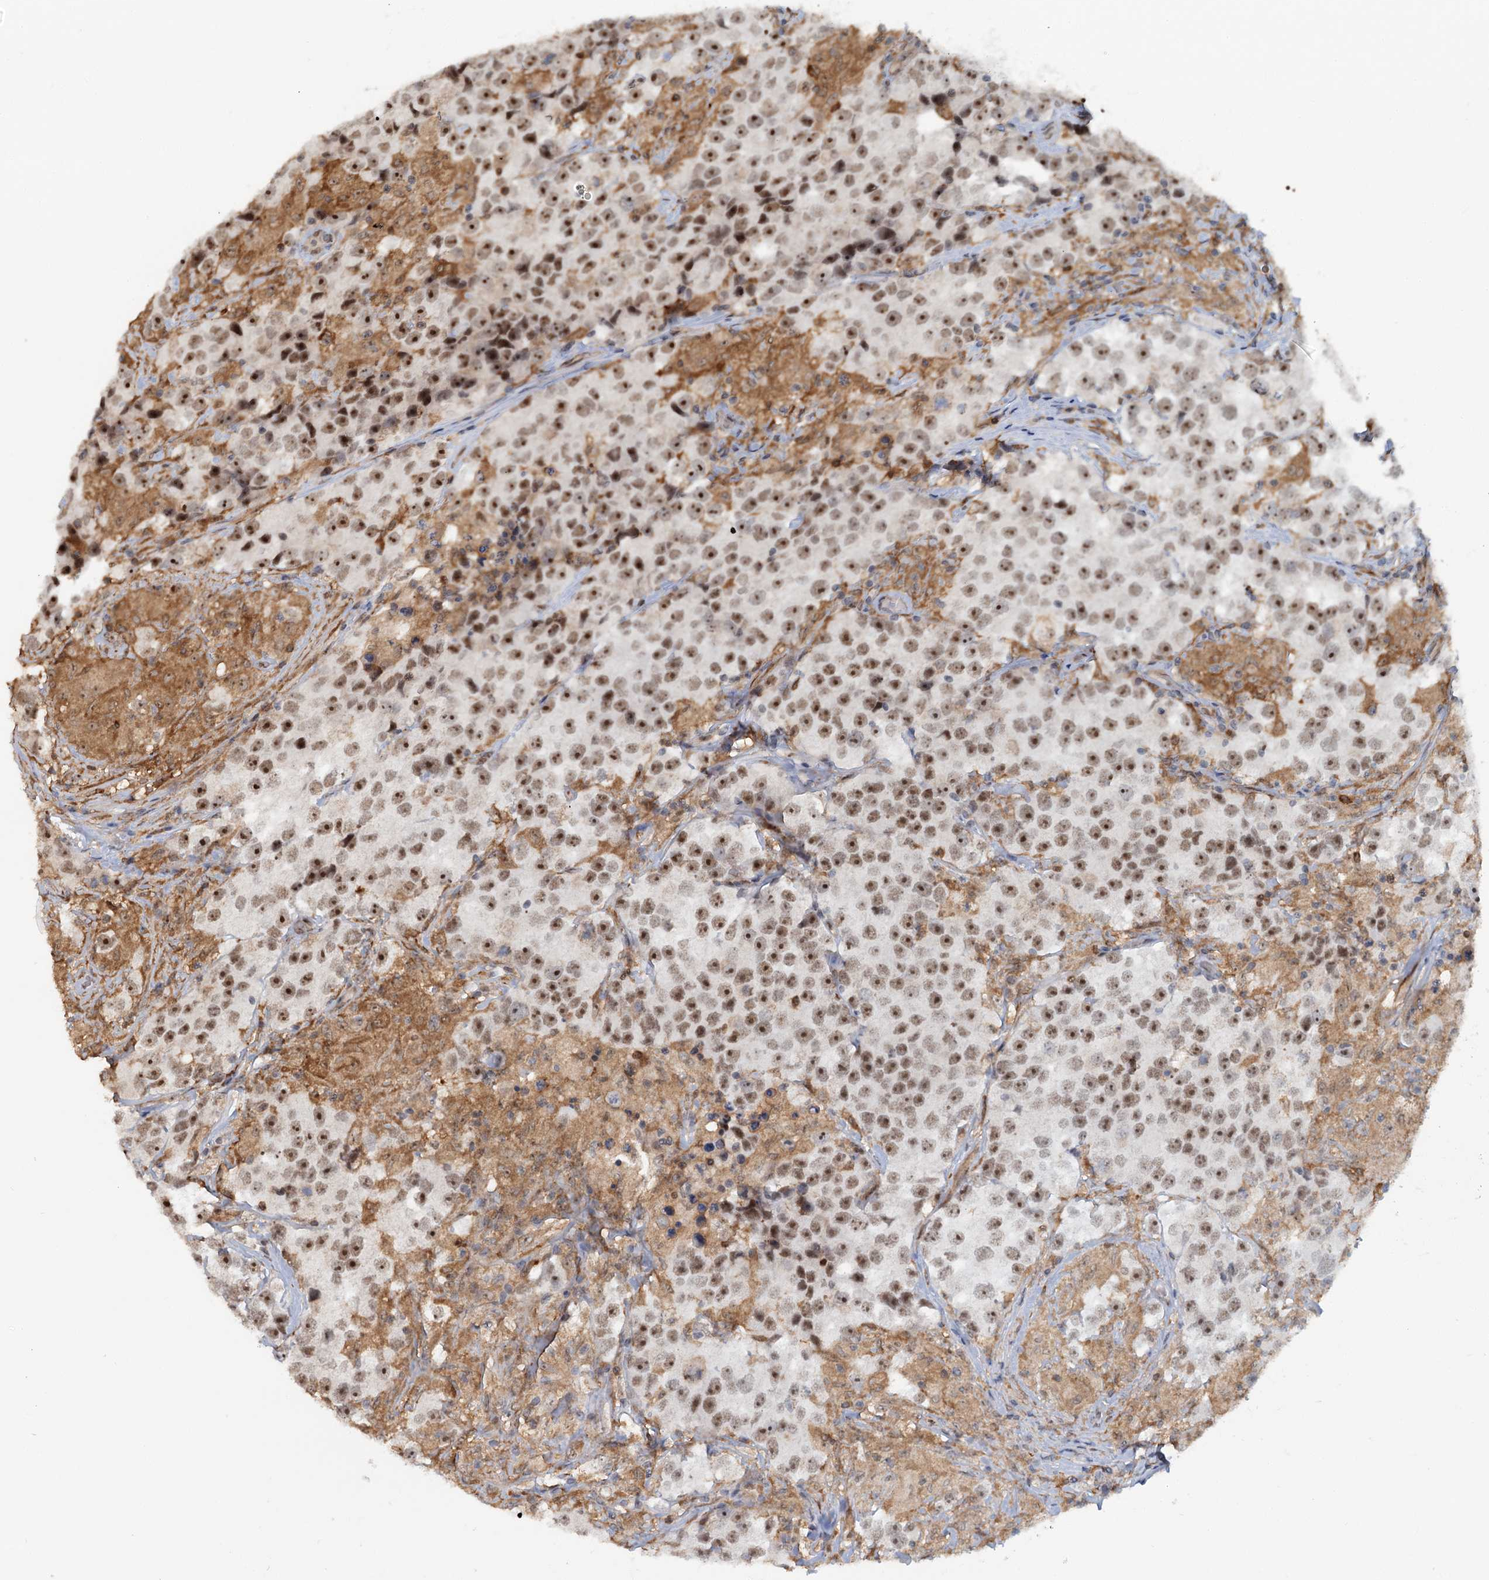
{"staining": {"intensity": "moderate", "quantity": ">75%", "location": "nuclear"}, "tissue": "testis cancer", "cell_type": "Tumor cells", "image_type": "cancer", "snomed": [{"axis": "morphology", "description": "Seminoma, NOS"}, {"axis": "topography", "description": "Testis"}], "caption": "Immunohistochemical staining of human testis cancer demonstrates medium levels of moderate nuclear staining in approximately >75% of tumor cells.", "gene": "C1D", "patient": {"sex": "male", "age": 46}}